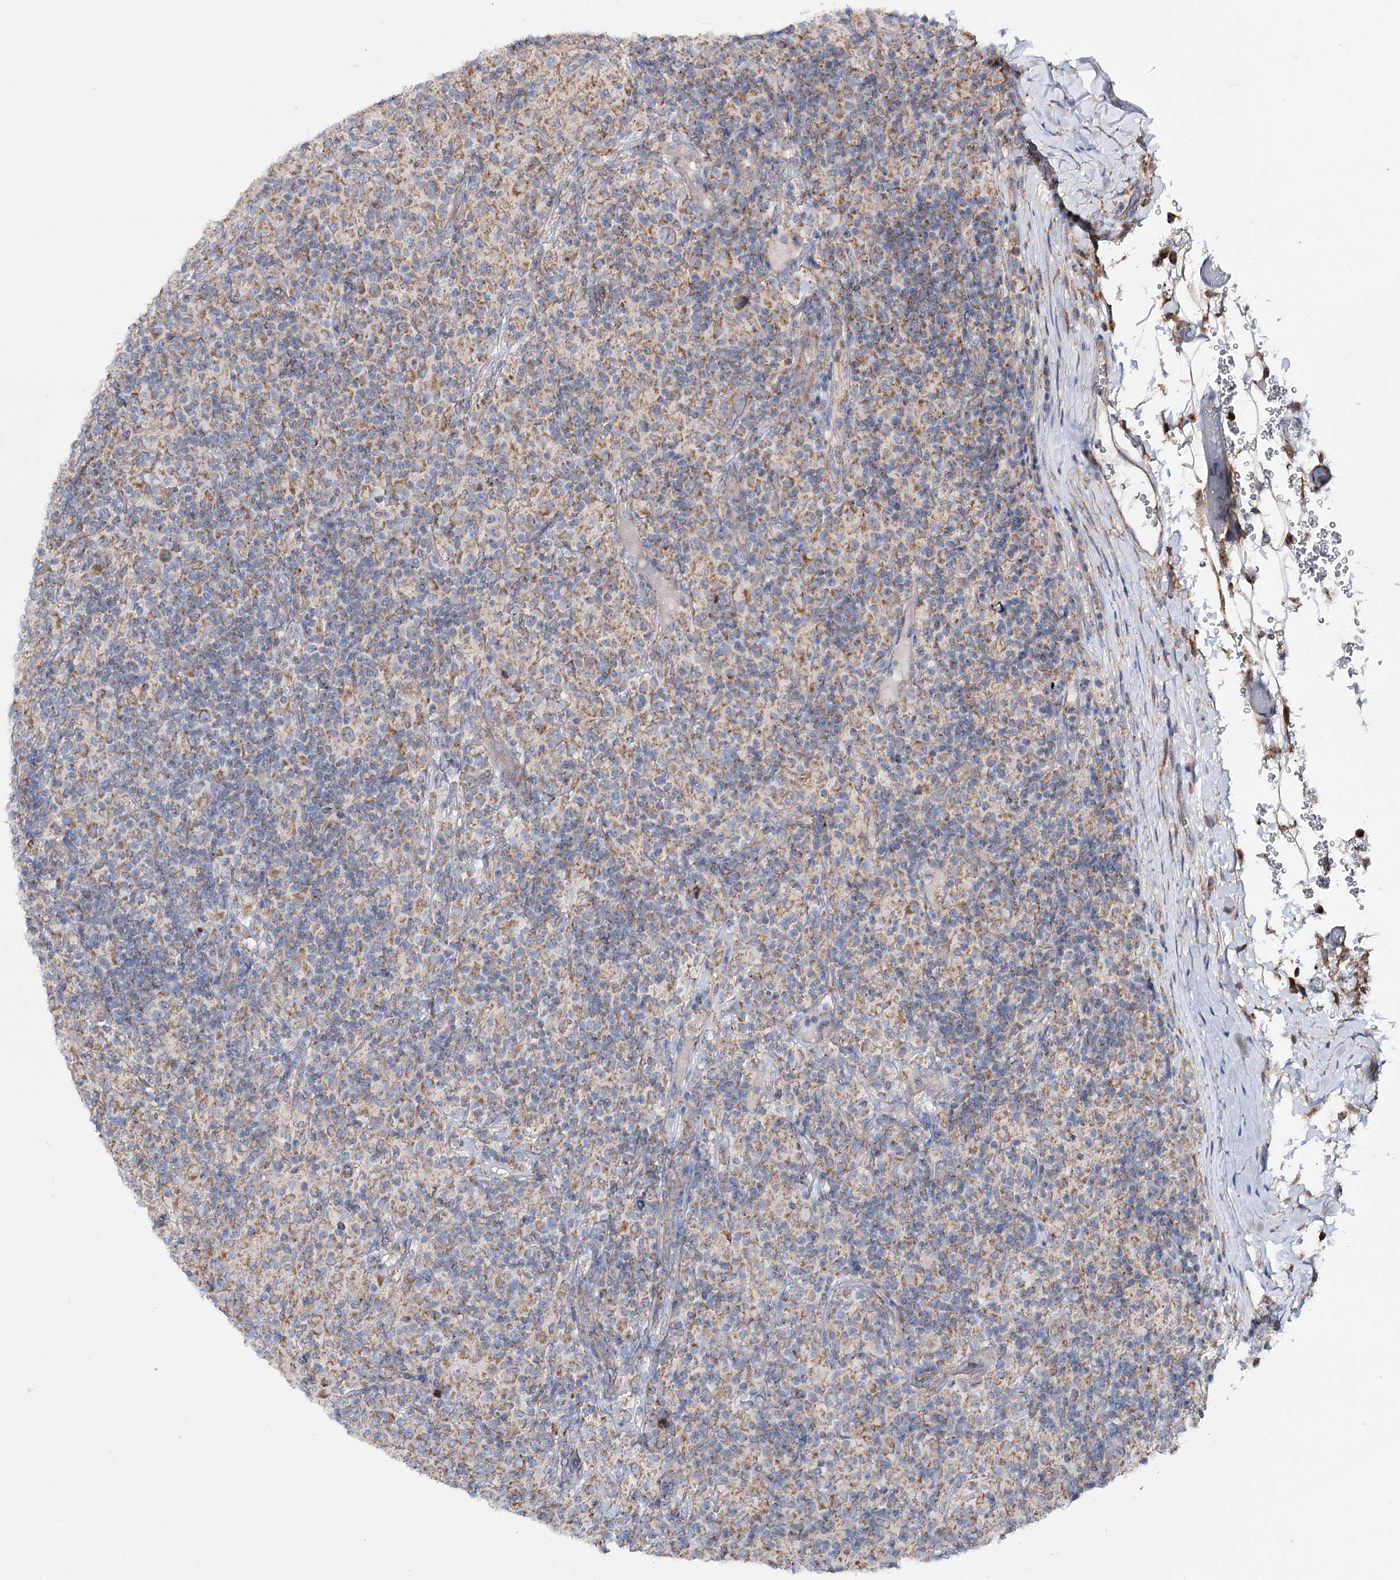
{"staining": {"intensity": "weak", "quantity": ">75%", "location": "cytoplasmic/membranous"}, "tissue": "lymphoma", "cell_type": "Tumor cells", "image_type": "cancer", "snomed": [{"axis": "morphology", "description": "Hodgkin's disease, NOS"}, {"axis": "topography", "description": "Lymph node"}], "caption": "About >75% of tumor cells in human Hodgkin's disease demonstrate weak cytoplasmic/membranous protein staining as visualized by brown immunohistochemical staining.", "gene": "MSANTD2", "patient": {"sex": "male", "age": 70}}